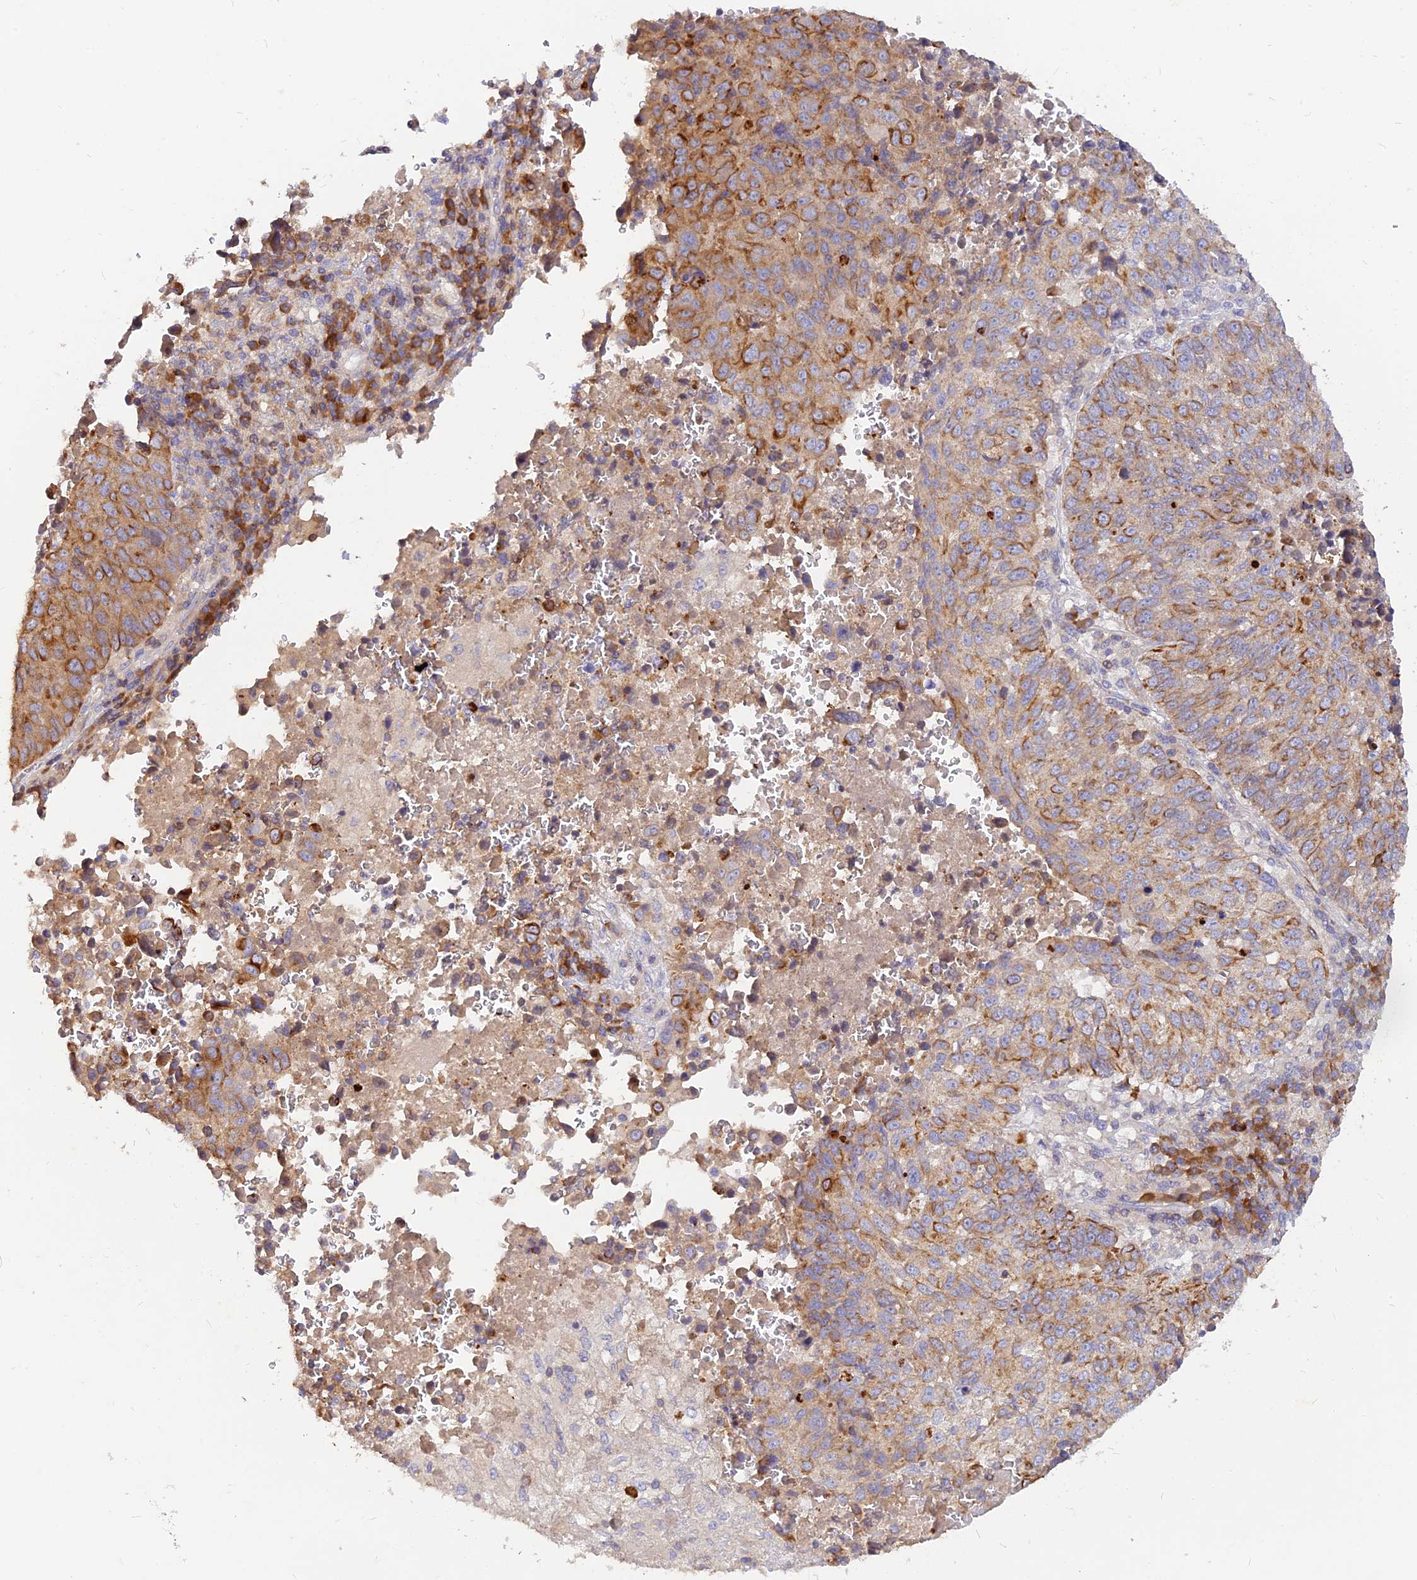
{"staining": {"intensity": "moderate", "quantity": "25%-75%", "location": "cytoplasmic/membranous"}, "tissue": "lung cancer", "cell_type": "Tumor cells", "image_type": "cancer", "snomed": [{"axis": "morphology", "description": "Squamous cell carcinoma, NOS"}, {"axis": "topography", "description": "Lung"}], "caption": "The immunohistochemical stain highlights moderate cytoplasmic/membranous expression in tumor cells of lung squamous cell carcinoma tissue.", "gene": "DENND2D", "patient": {"sex": "male", "age": 73}}